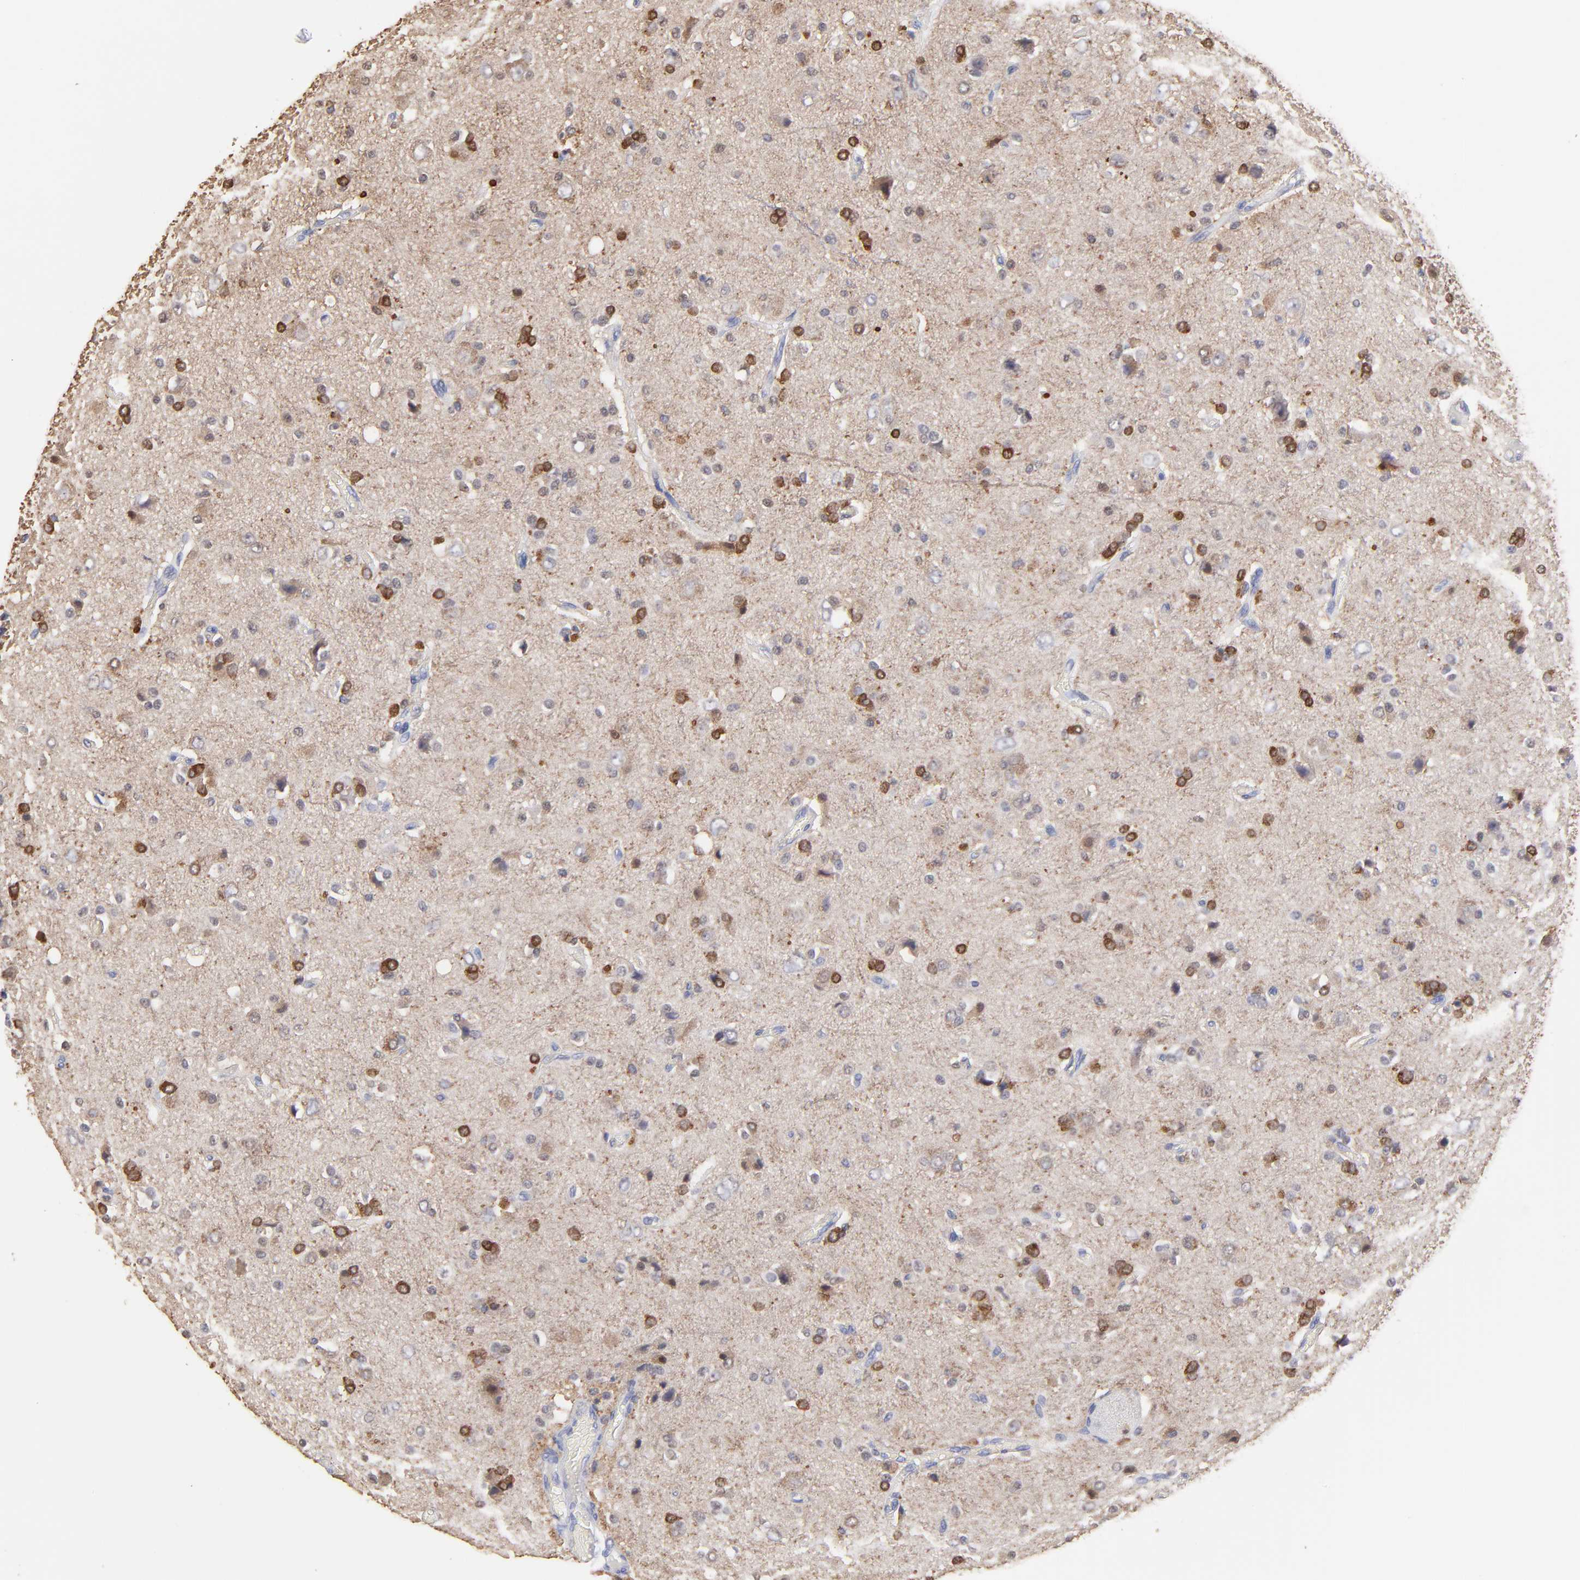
{"staining": {"intensity": "moderate", "quantity": "25%-75%", "location": "cytoplasmic/membranous,nuclear"}, "tissue": "glioma", "cell_type": "Tumor cells", "image_type": "cancer", "snomed": [{"axis": "morphology", "description": "Glioma, malignant, High grade"}, {"axis": "topography", "description": "Brain"}], "caption": "Glioma stained with immunohistochemistry demonstrates moderate cytoplasmic/membranous and nuclear expression in approximately 25%-75% of tumor cells. The staining is performed using DAB (3,3'-diaminobenzidine) brown chromogen to label protein expression. The nuclei are counter-stained blue using hematoxylin.", "gene": "SMARCA1", "patient": {"sex": "male", "age": 47}}